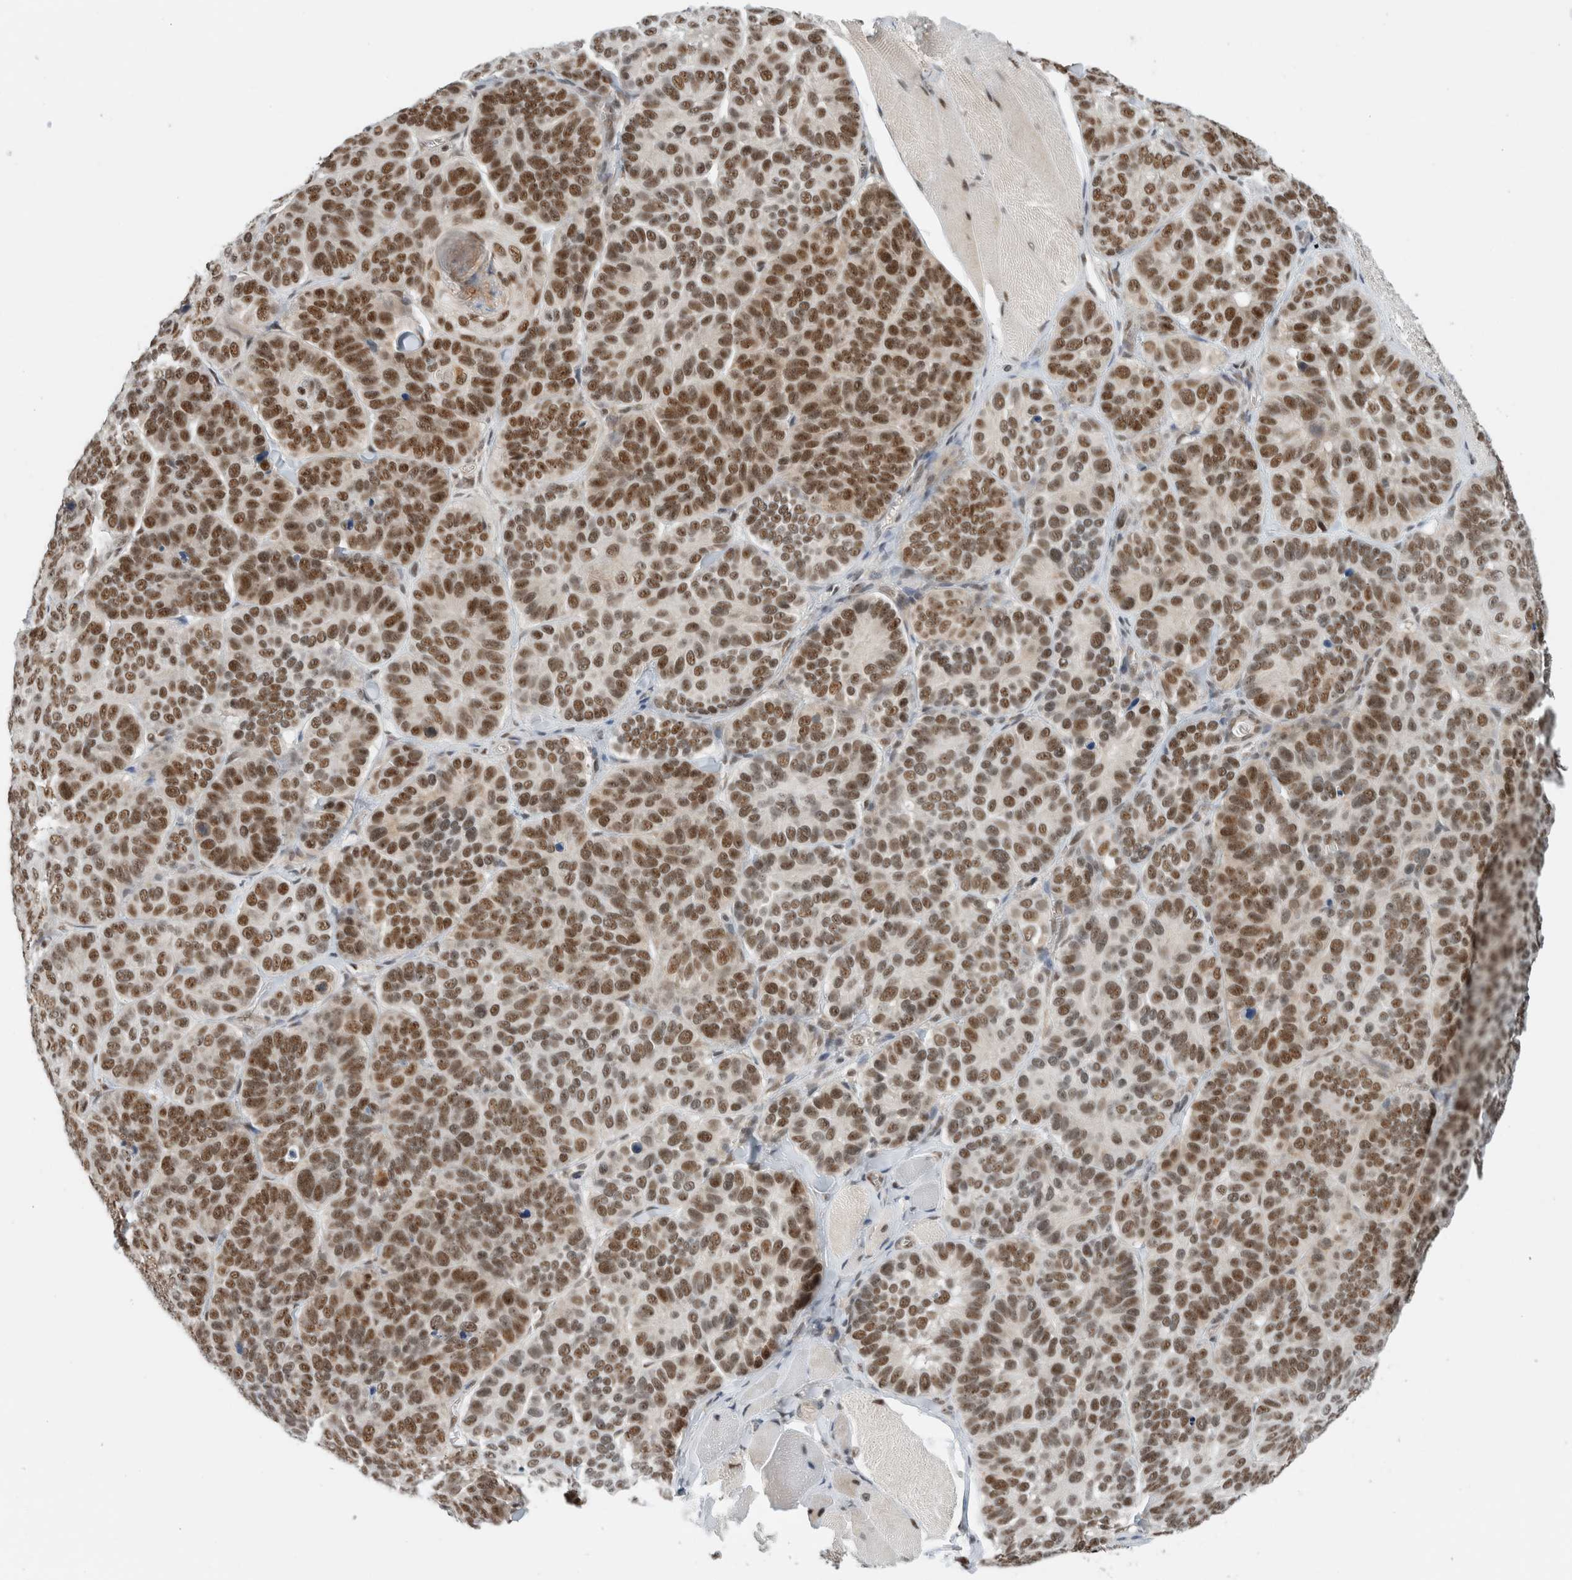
{"staining": {"intensity": "strong", "quantity": ">75%", "location": "nuclear"}, "tissue": "skin cancer", "cell_type": "Tumor cells", "image_type": "cancer", "snomed": [{"axis": "morphology", "description": "Basal cell carcinoma"}, {"axis": "topography", "description": "Skin"}], "caption": "Basal cell carcinoma (skin) stained with a brown dye exhibits strong nuclear positive positivity in about >75% of tumor cells.", "gene": "NCAPG2", "patient": {"sex": "male", "age": 62}}